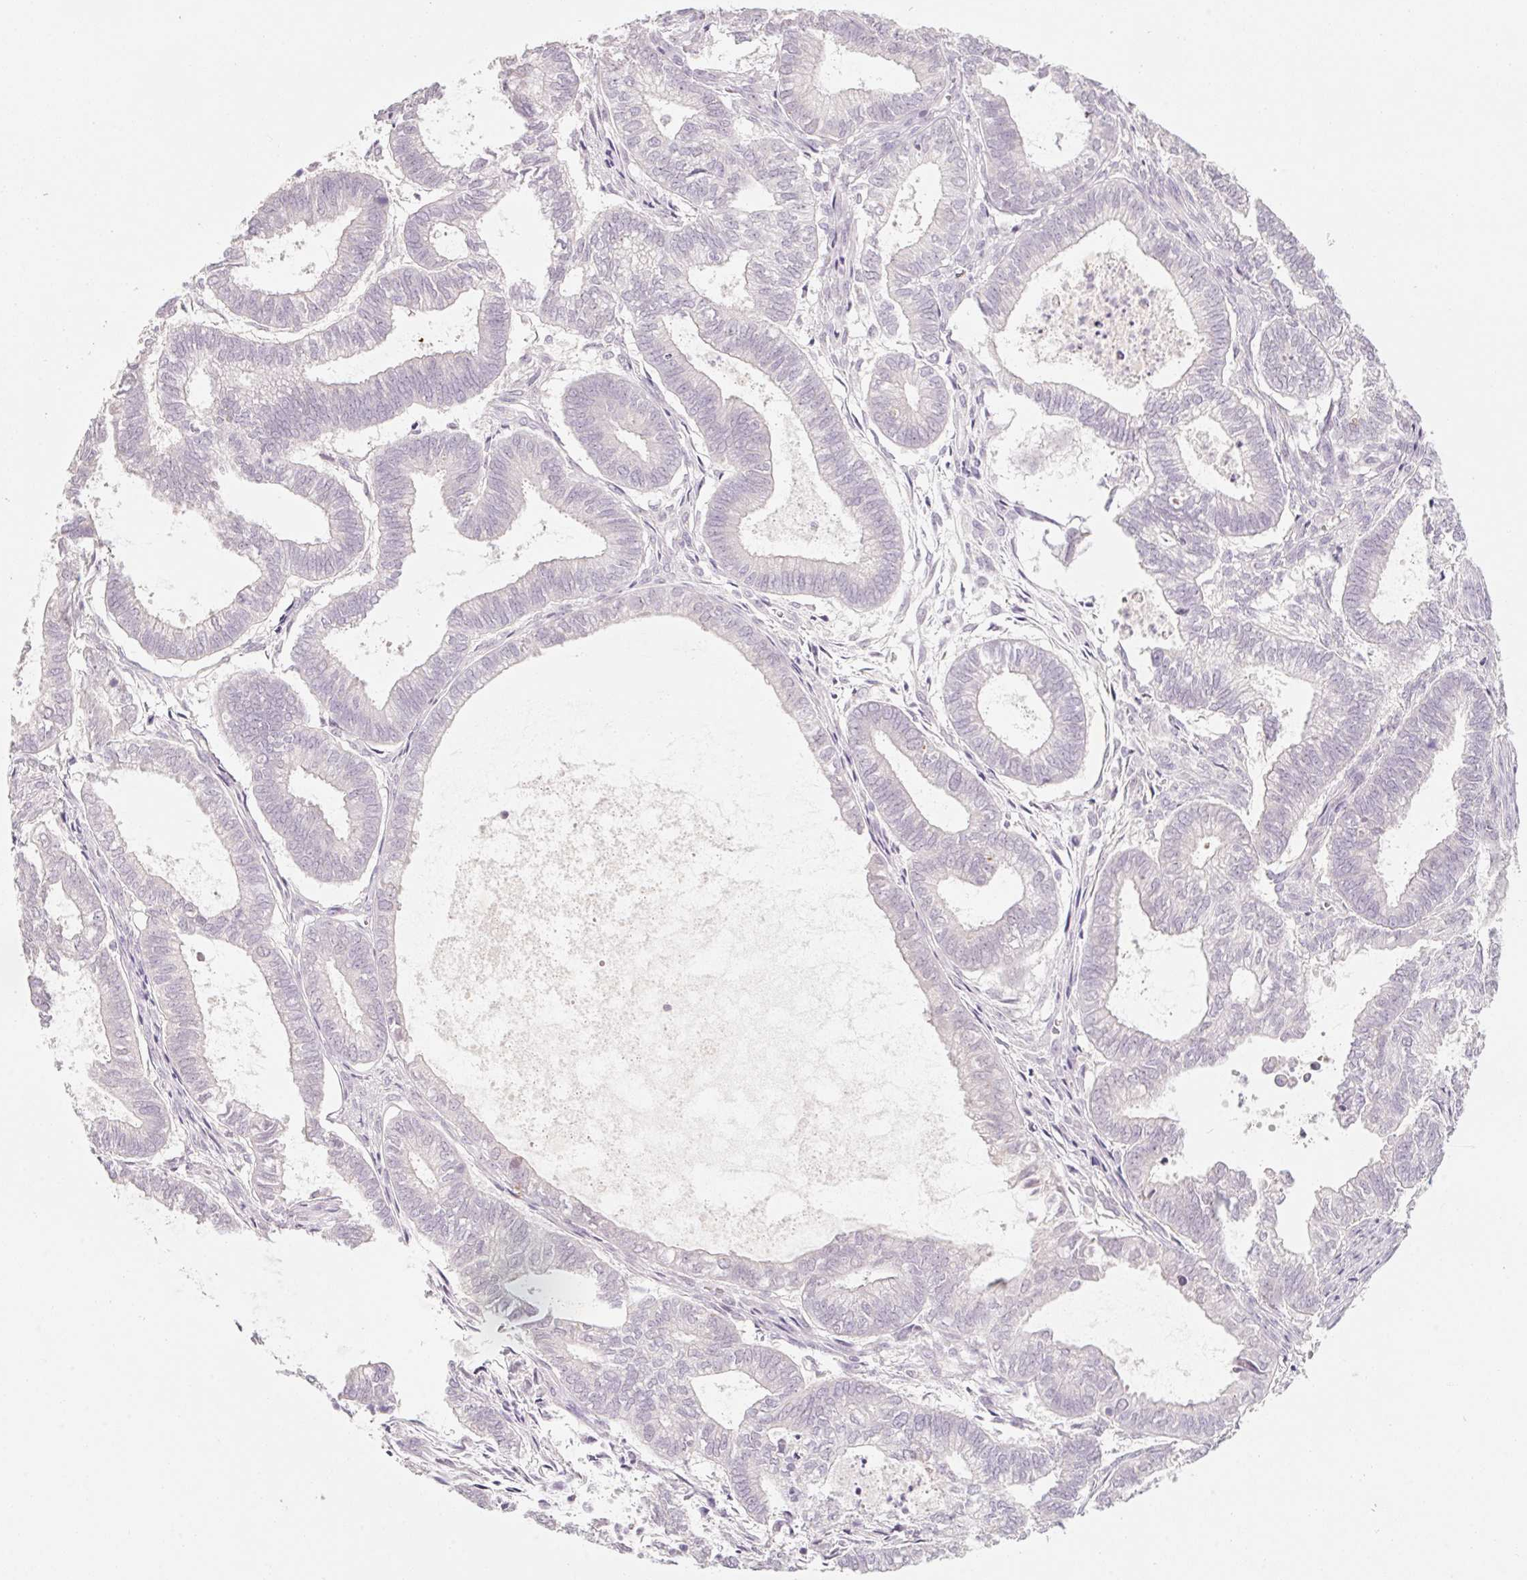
{"staining": {"intensity": "negative", "quantity": "none", "location": "none"}, "tissue": "ovarian cancer", "cell_type": "Tumor cells", "image_type": "cancer", "snomed": [{"axis": "morphology", "description": "Carcinoma, endometroid"}, {"axis": "topography", "description": "Ovary"}], "caption": "High power microscopy histopathology image of an immunohistochemistry photomicrograph of ovarian cancer, revealing no significant positivity in tumor cells.", "gene": "CAPZA3", "patient": {"sex": "female", "age": 64}}